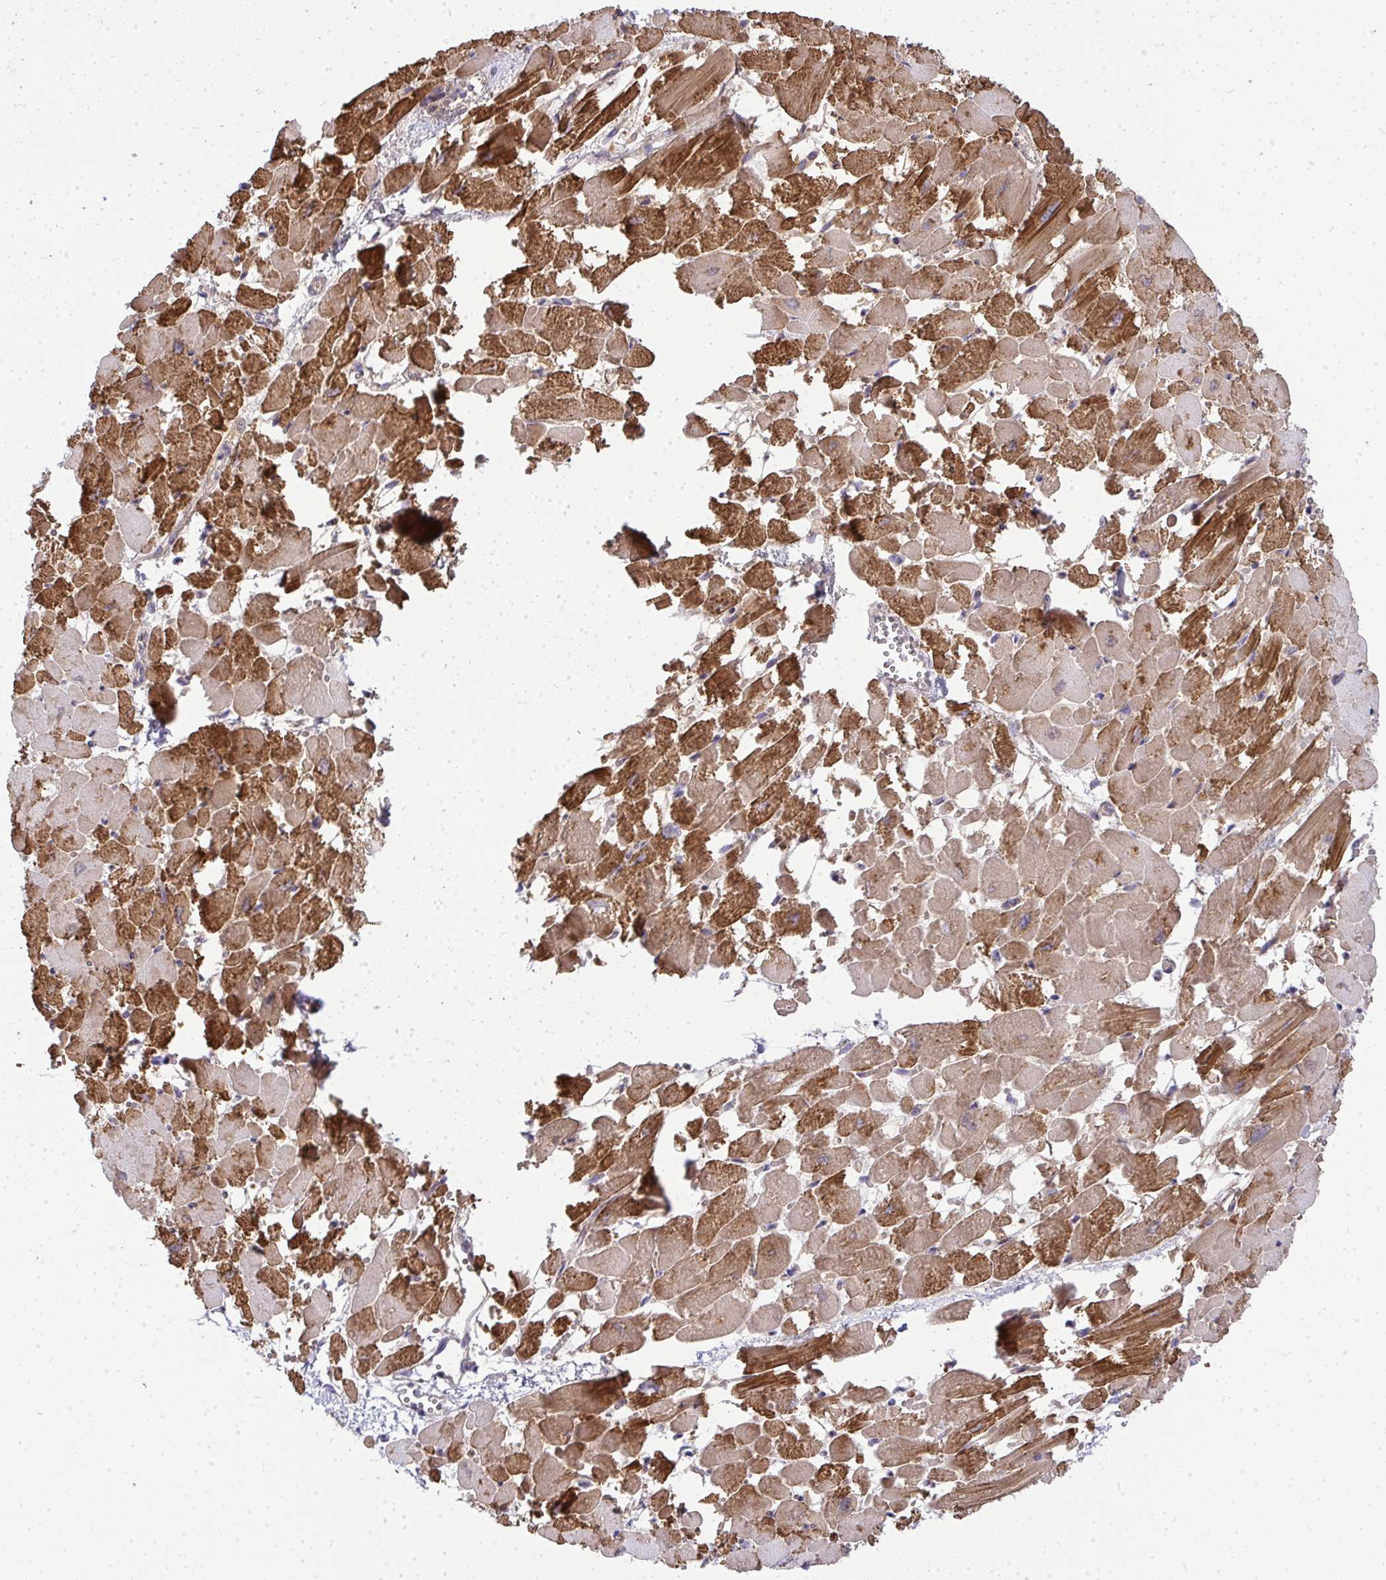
{"staining": {"intensity": "moderate", "quantity": ">75%", "location": "cytoplasmic/membranous"}, "tissue": "heart muscle", "cell_type": "Cardiomyocytes", "image_type": "normal", "snomed": [{"axis": "morphology", "description": "Normal tissue, NOS"}, {"axis": "topography", "description": "Heart"}], "caption": "Immunohistochemistry (IHC) image of benign heart muscle: heart muscle stained using immunohistochemistry shows medium levels of moderate protein expression localized specifically in the cytoplasmic/membranous of cardiomyocytes, appearing as a cytoplasmic/membranous brown color.", "gene": "HDHD2", "patient": {"sex": "female", "age": 52}}